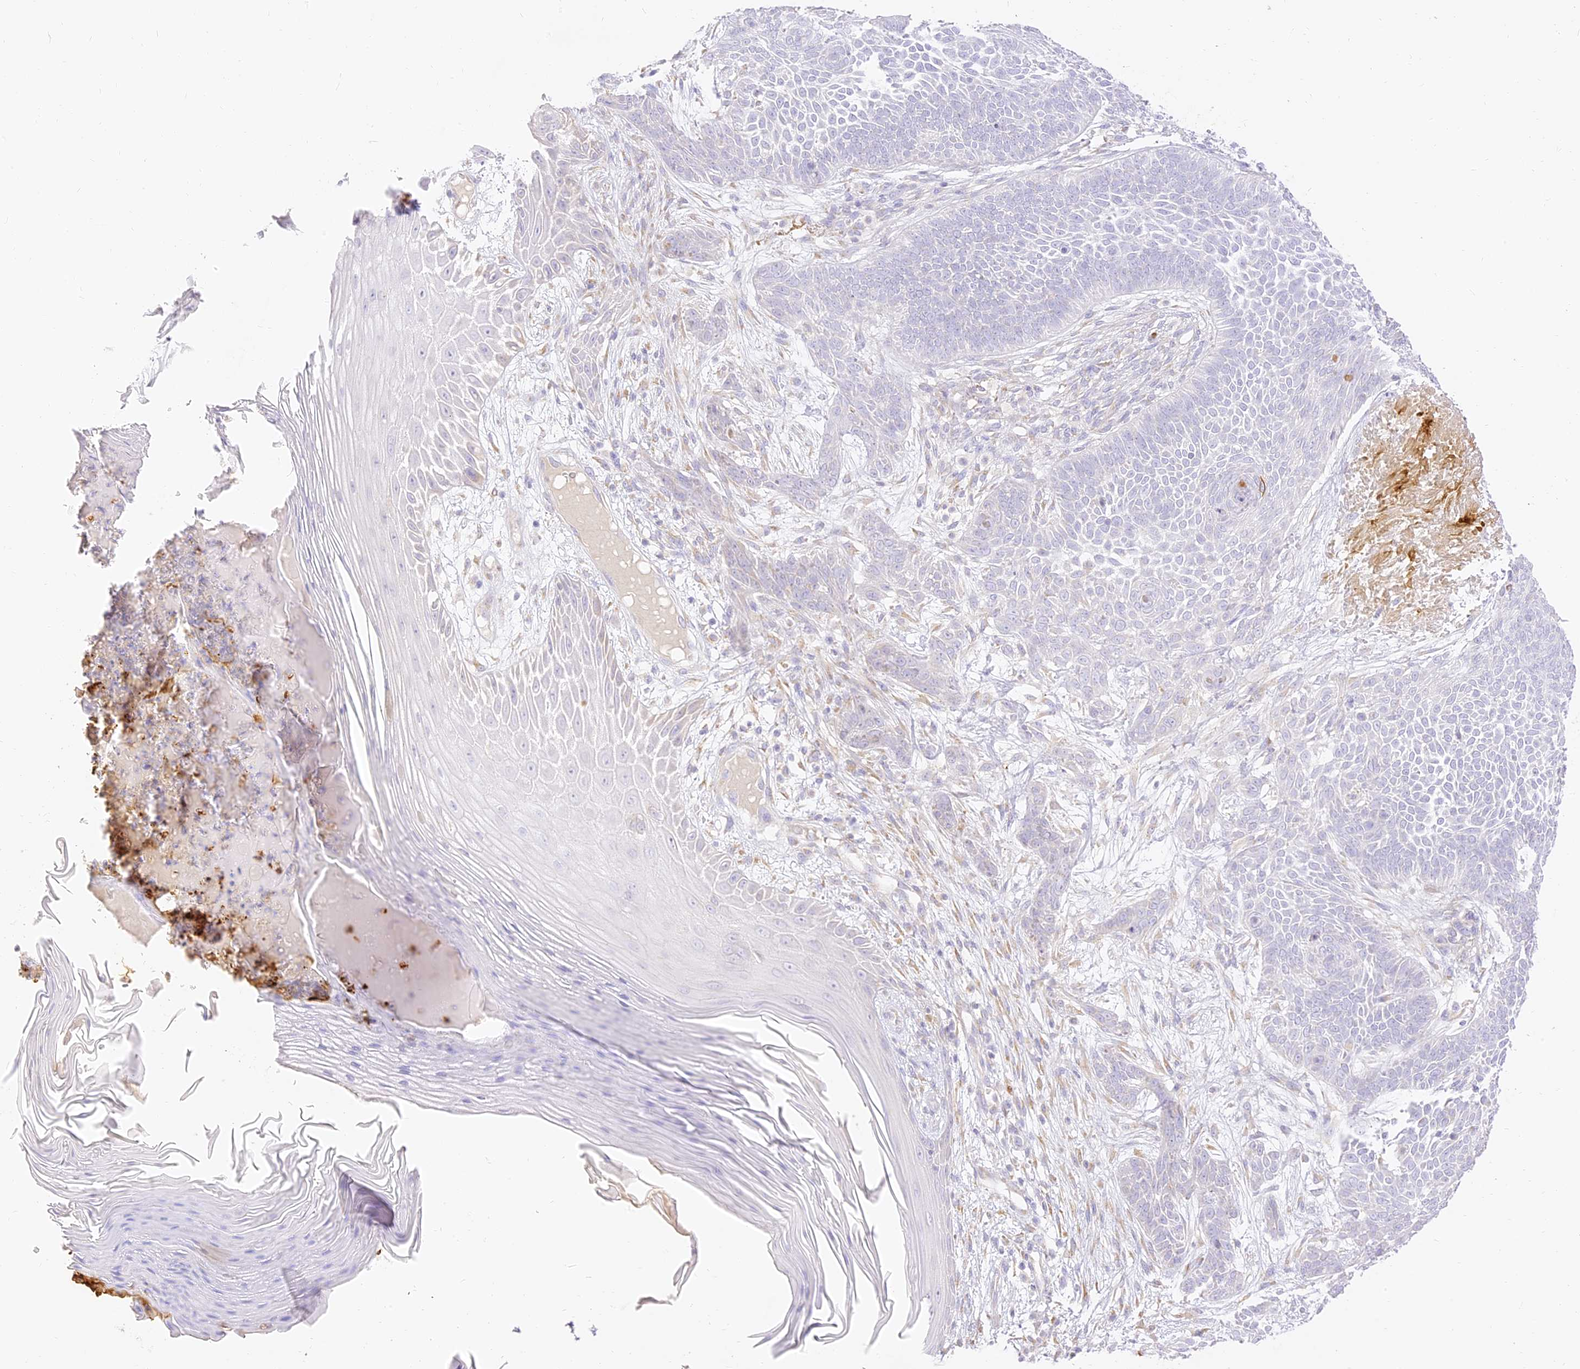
{"staining": {"intensity": "moderate", "quantity": "<25%", "location": "cytoplasmic/membranous"}, "tissue": "skin cancer", "cell_type": "Tumor cells", "image_type": "cancer", "snomed": [{"axis": "morphology", "description": "Basal cell carcinoma"}, {"axis": "topography", "description": "Skin"}], "caption": "A low amount of moderate cytoplasmic/membranous staining is identified in about <25% of tumor cells in skin cancer tissue.", "gene": "SEC13", "patient": {"sex": "male", "age": 85}}